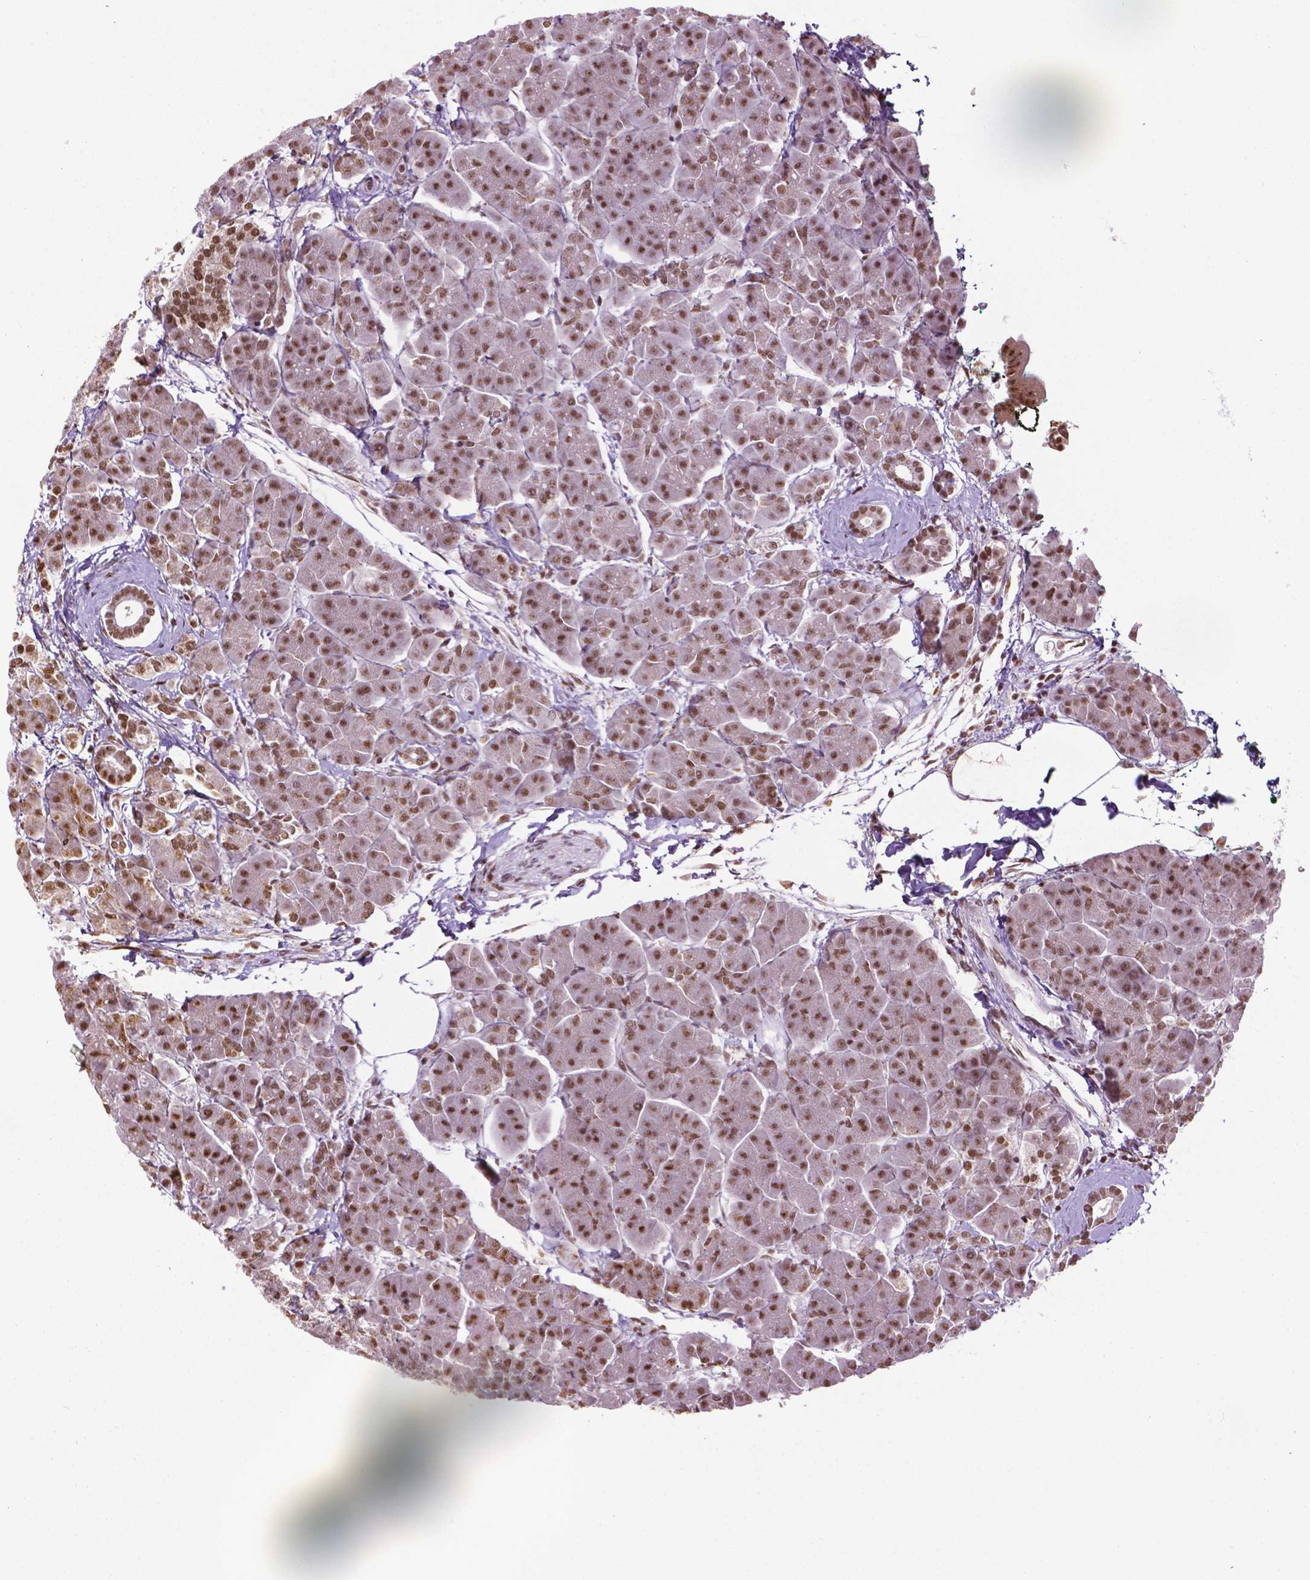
{"staining": {"intensity": "strong", "quantity": ">75%", "location": "nuclear"}, "tissue": "pancreas", "cell_type": "Exocrine glandular cells", "image_type": "normal", "snomed": [{"axis": "morphology", "description": "Normal tissue, NOS"}, {"axis": "topography", "description": "Adipose tissue"}, {"axis": "topography", "description": "Pancreas"}, {"axis": "topography", "description": "Peripheral nerve tissue"}], "caption": "Pancreas stained with DAB immunohistochemistry (IHC) demonstrates high levels of strong nuclear expression in about >75% of exocrine glandular cells.", "gene": "COL23A1", "patient": {"sex": "female", "age": 58}}